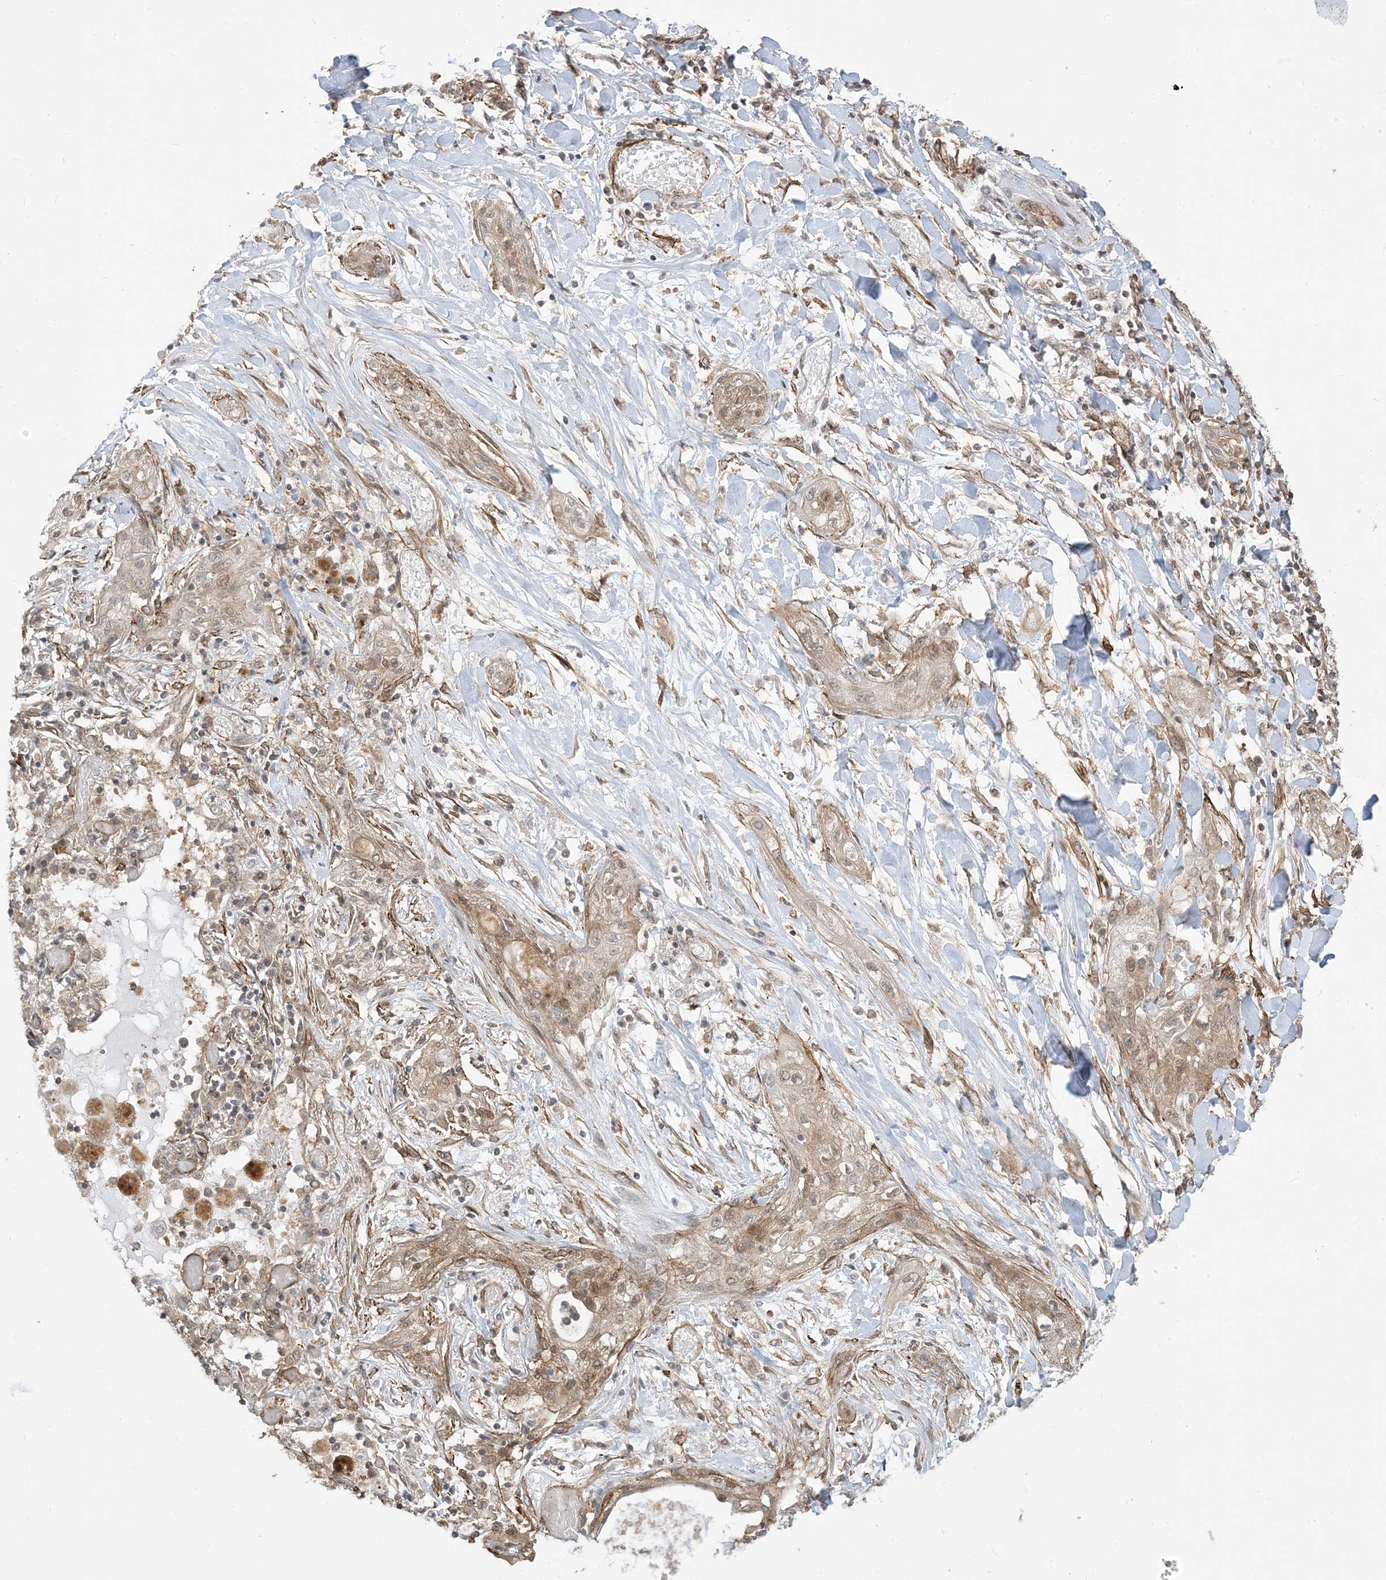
{"staining": {"intensity": "weak", "quantity": "25%-75%", "location": "cytoplasmic/membranous"}, "tissue": "lung cancer", "cell_type": "Tumor cells", "image_type": "cancer", "snomed": [{"axis": "morphology", "description": "Squamous cell carcinoma, NOS"}, {"axis": "topography", "description": "Lung"}], "caption": "Immunohistochemical staining of squamous cell carcinoma (lung) displays low levels of weak cytoplasmic/membranous staining in approximately 25%-75% of tumor cells.", "gene": "TBCC", "patient": {"sex": "female", "age": 47}}